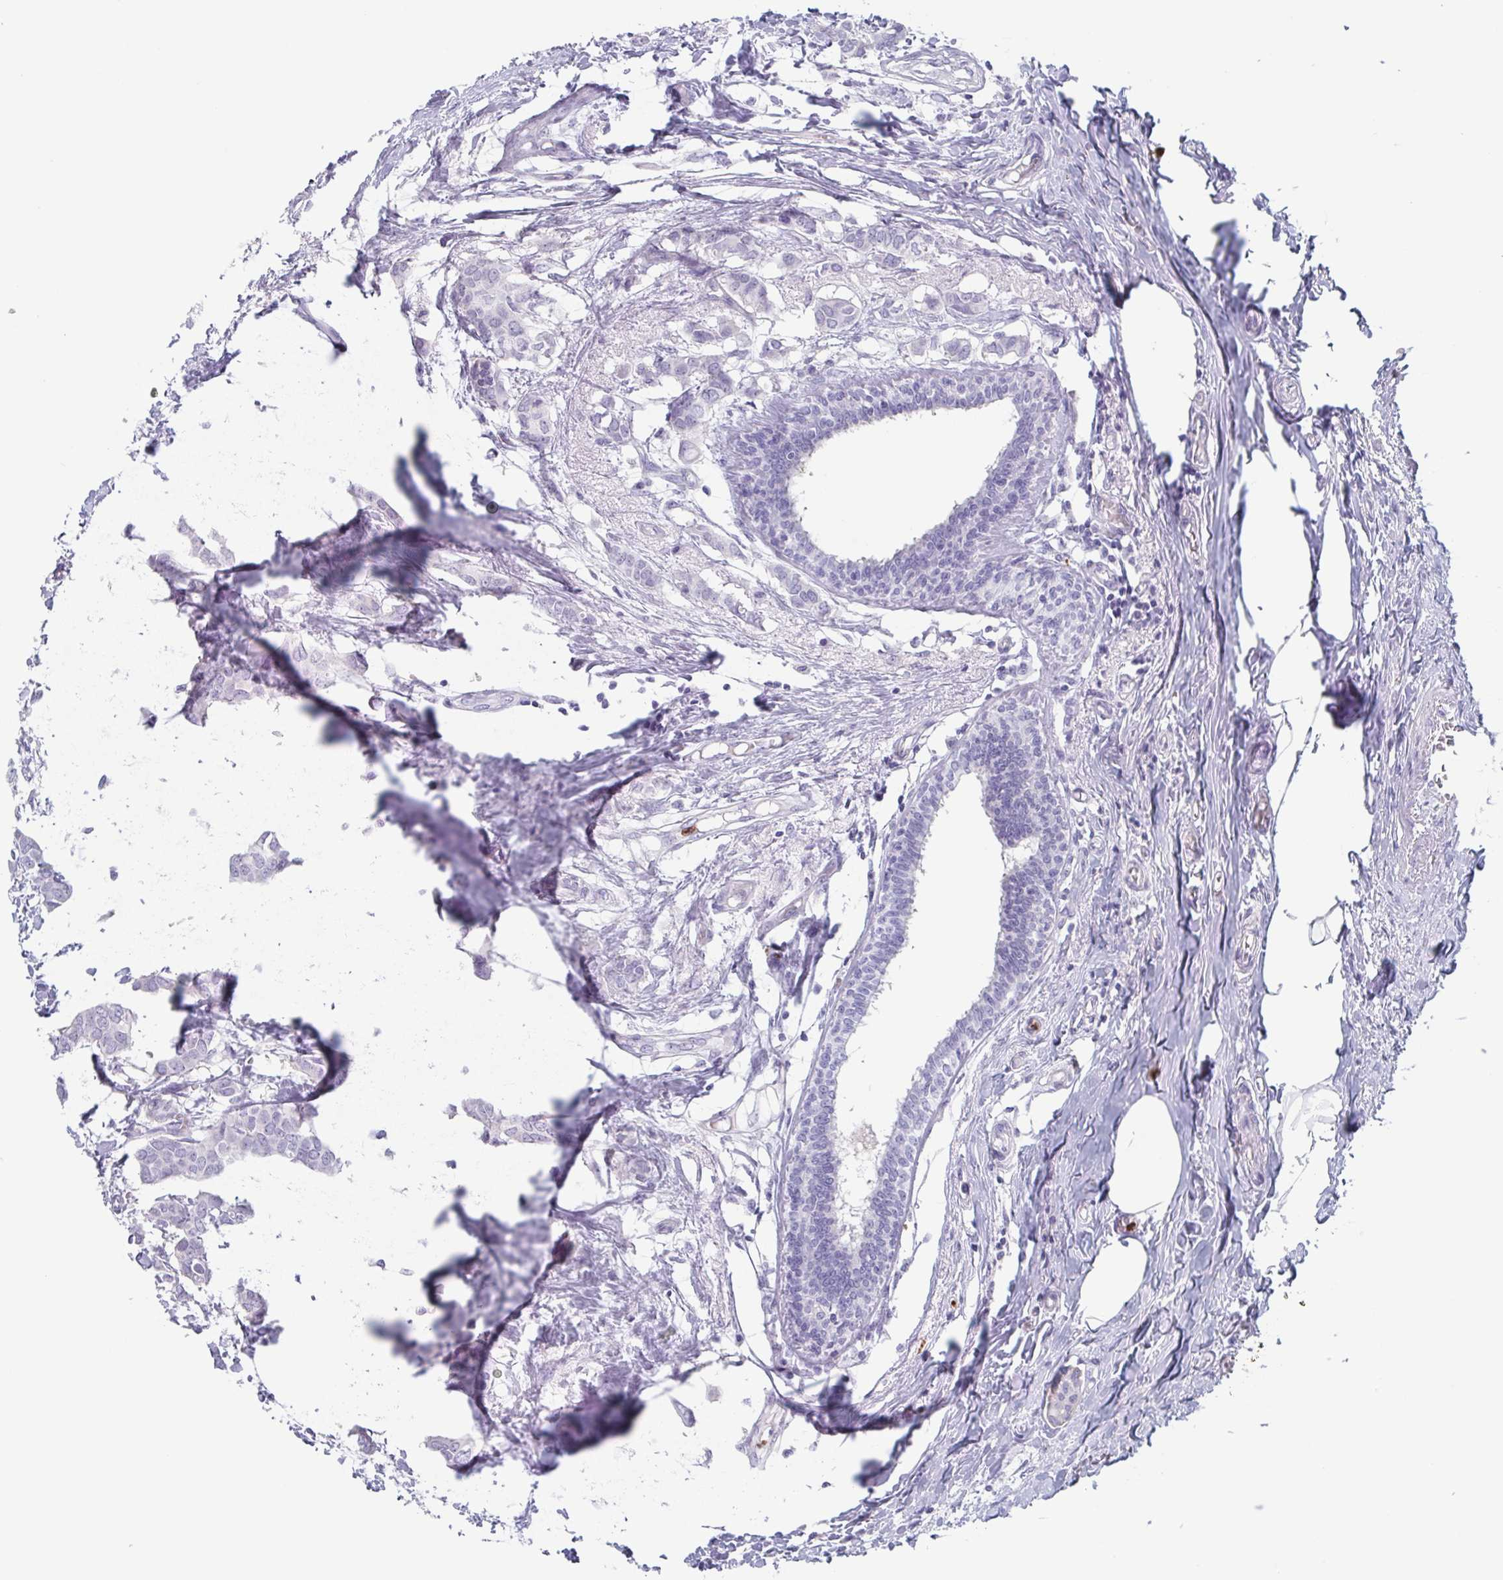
{"staining": {"intensity": "negative", "quantity": "none", "location": "none"}, "tissue": "breast cancer", "cell_type": "Tumor cells", "image_type": "cancer", "snomed": [{"axis": "morphology", "description": "Duct carcinoma"}, {"axis": "topography", "description": "Breast"}], "caption": "The histopathology image demonstrates no significant expression in tumor cells of breast cancer.", "gene": "BPI", "patient": {"sex": "female", "age": 62}}